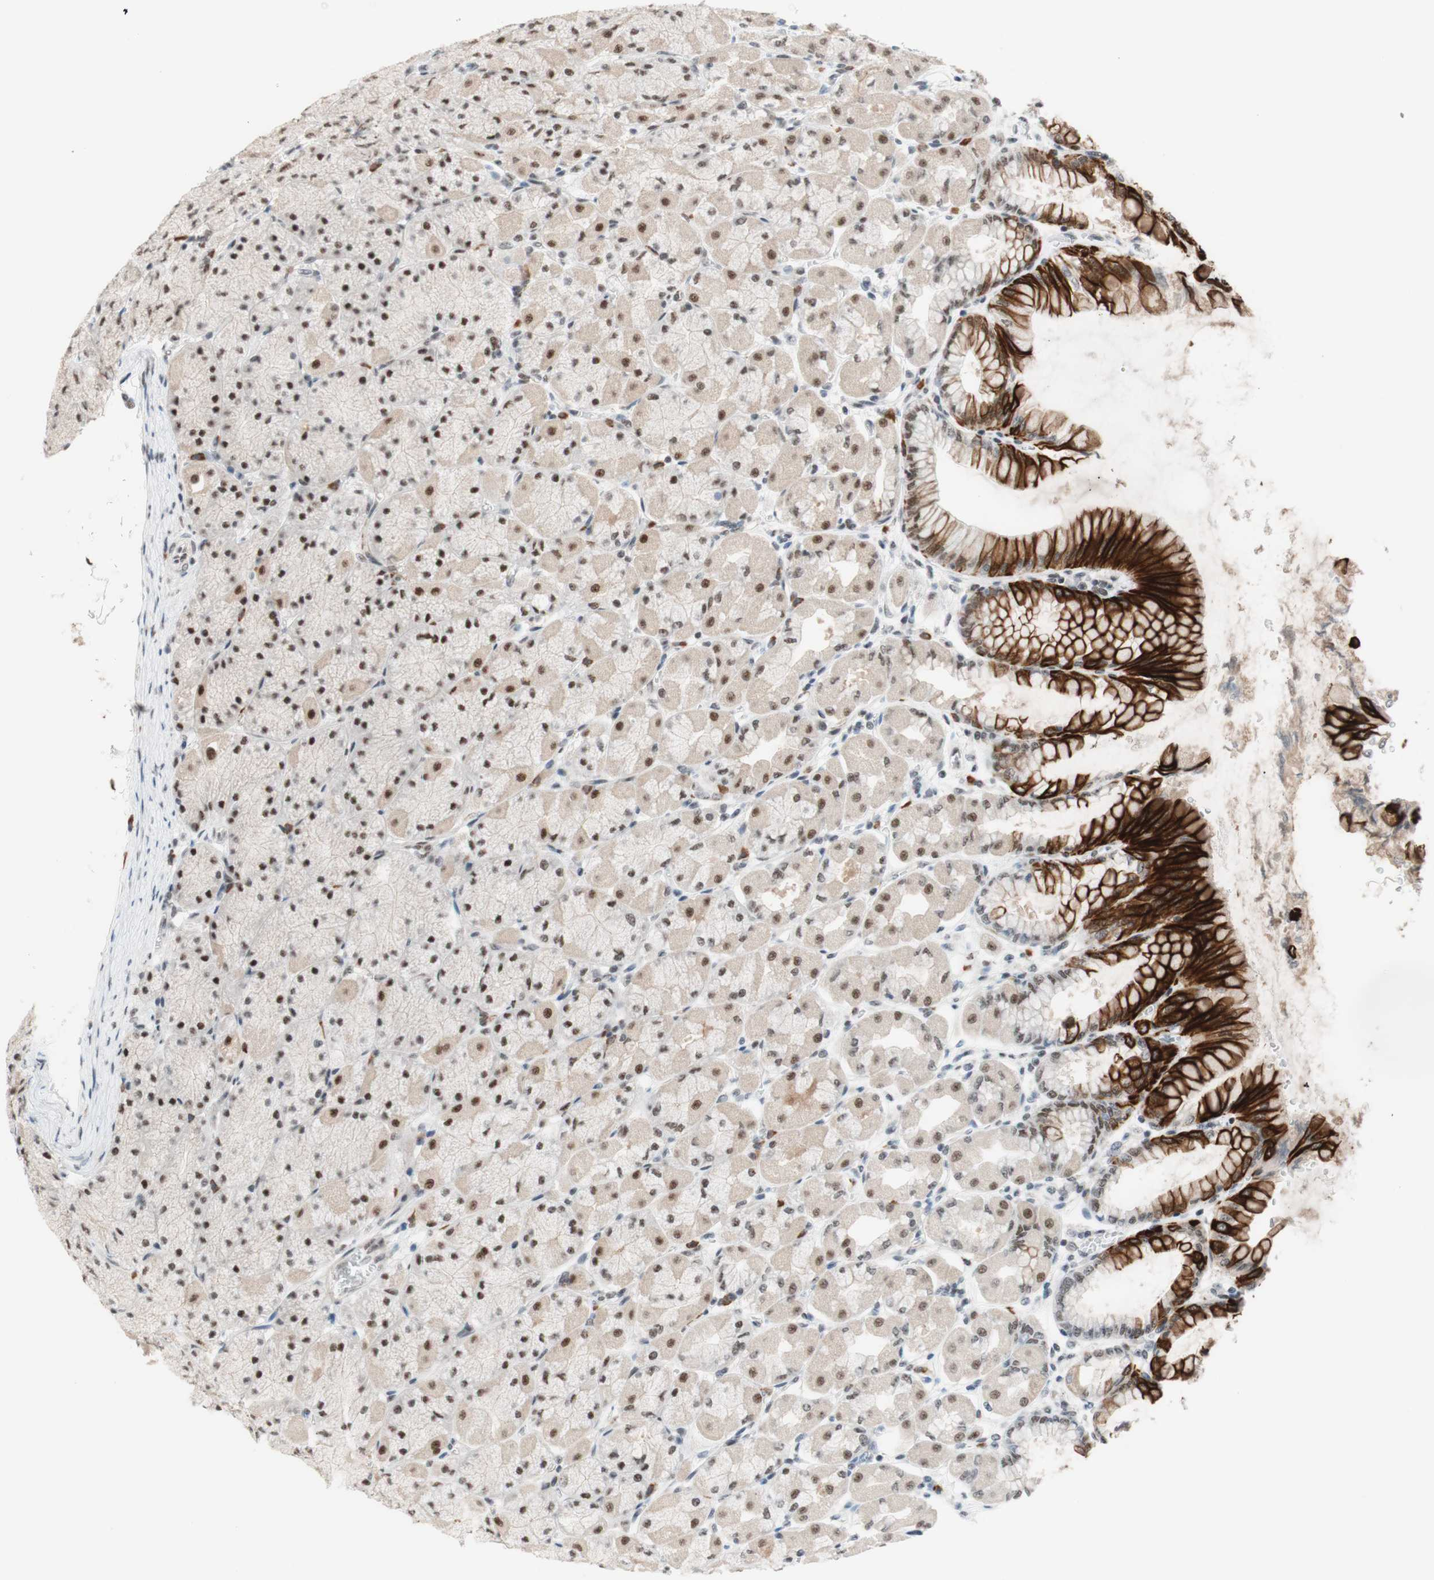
{"staining": {"intensity": "strong", "quantity": ">75%", "location": "nuclear"}, "tissue": "stomach", "cell_type": "Glandular cells", "image_type": "normal", "snomed": [{"axis": "morphology", "description": "Normal tissue, NOS"}, {"axis": "topography", "description": "Stomach, upper"}], "caption": "Protein expression analysis of normal human stomach reveals strong nuclear staining in approximately >75% of glandular cells.", "gene": "PRPF19", "patient": {"sex": "female", "age": 56}}